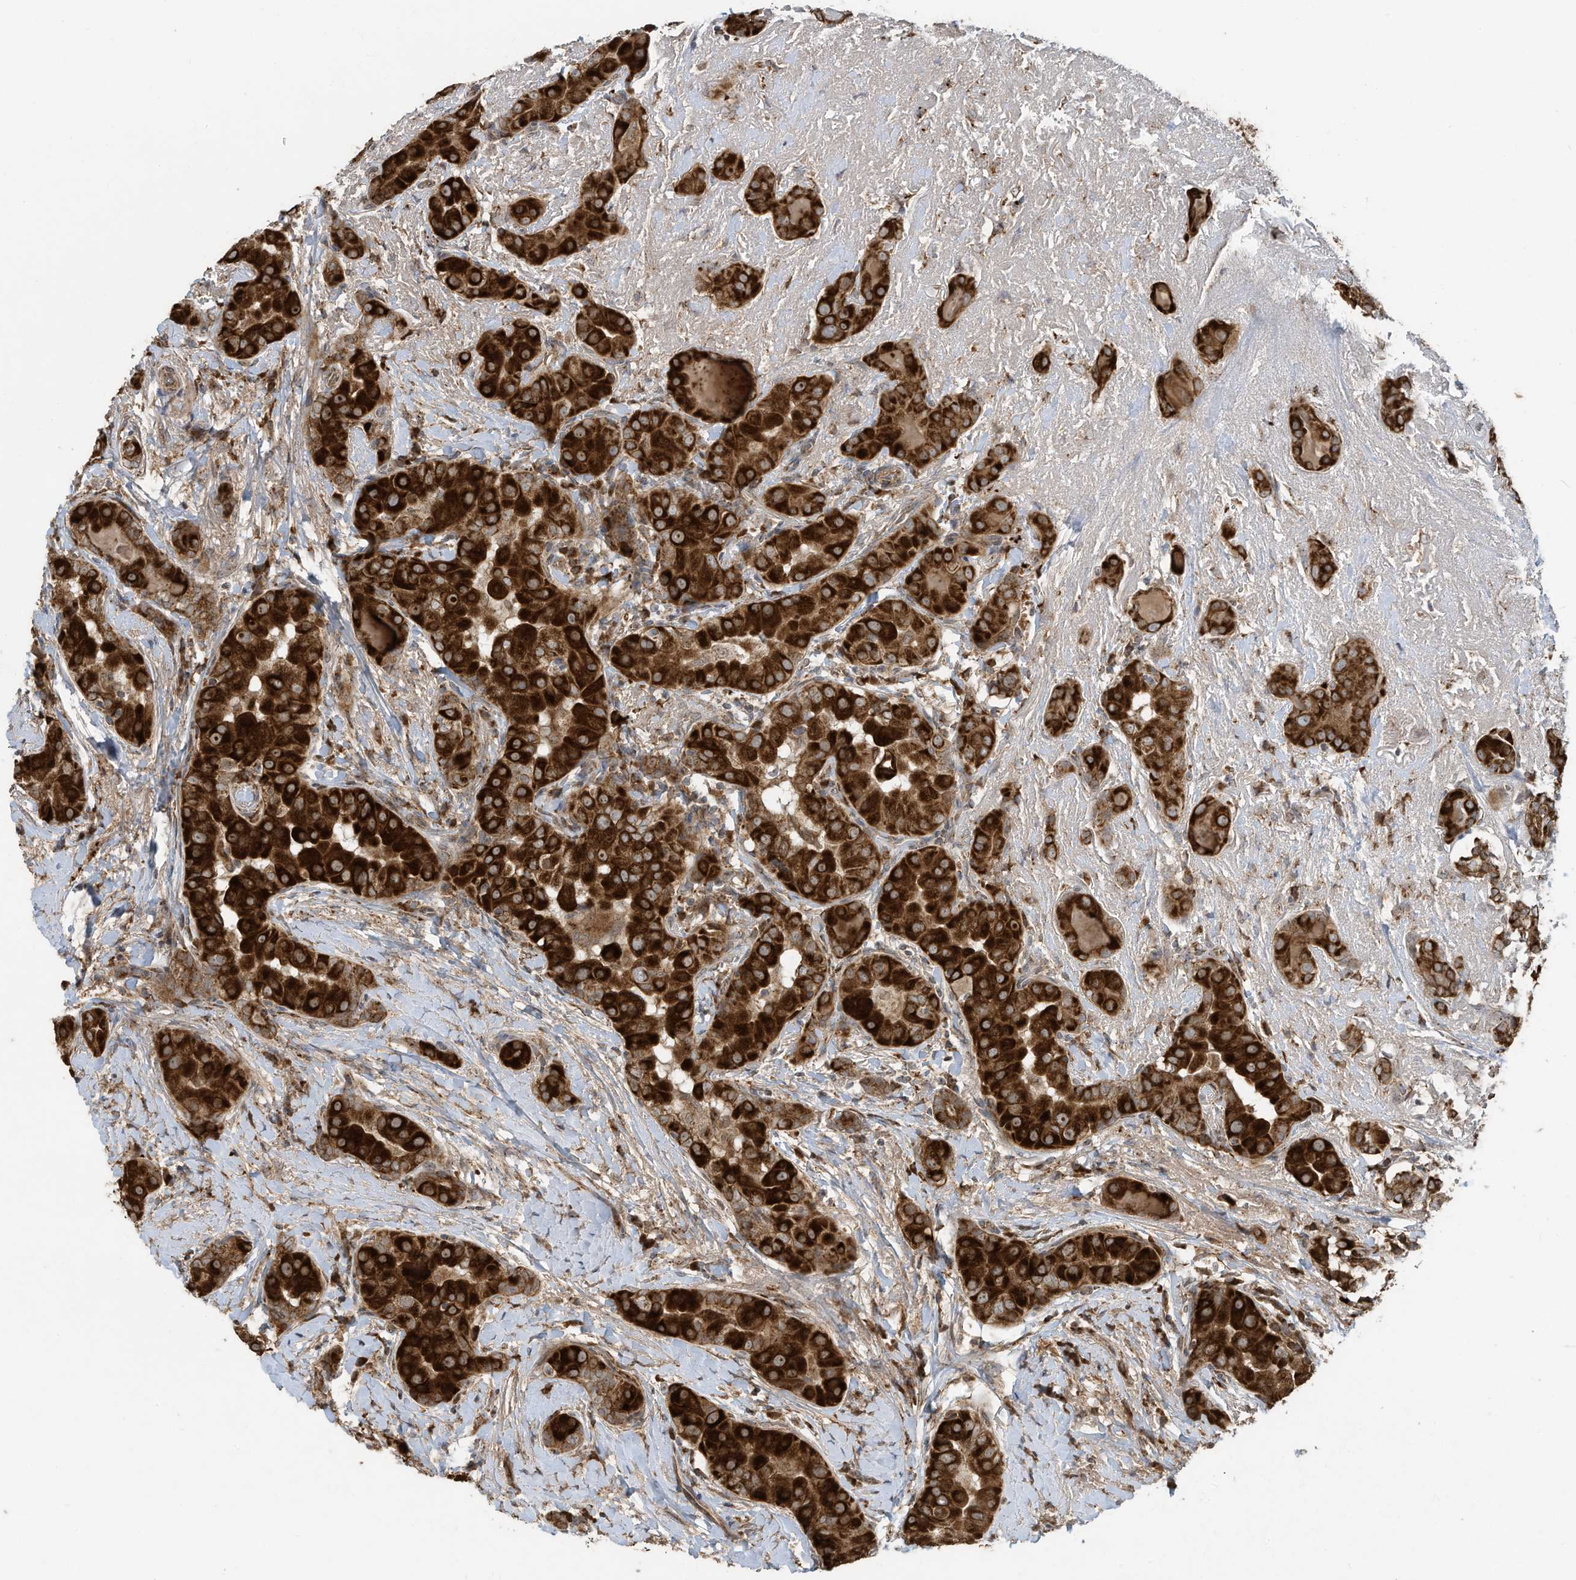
{"staining": {"intensity": "strong", "quantity": ">75%", "location": "cytoplasmic/membranous"}, "tissue": "thyroid cancer", "cell_type": "Tumor cells", "image_type": "cancer", "snomed": [{"axis": "morphology", "description": "Papillary adenocarcinoma, NOS"}, {"axis": "topography", "description": "Thyroid gland"}], "caption": "The photomicrograph shows a brown stain indicating the presence of a protein in the cytoplasmic/membranous of tumor cells in thyroid papillary adenocarcinoma.", "gene": "C2orf74", "patient": {"sex": "male", "age": 33}}